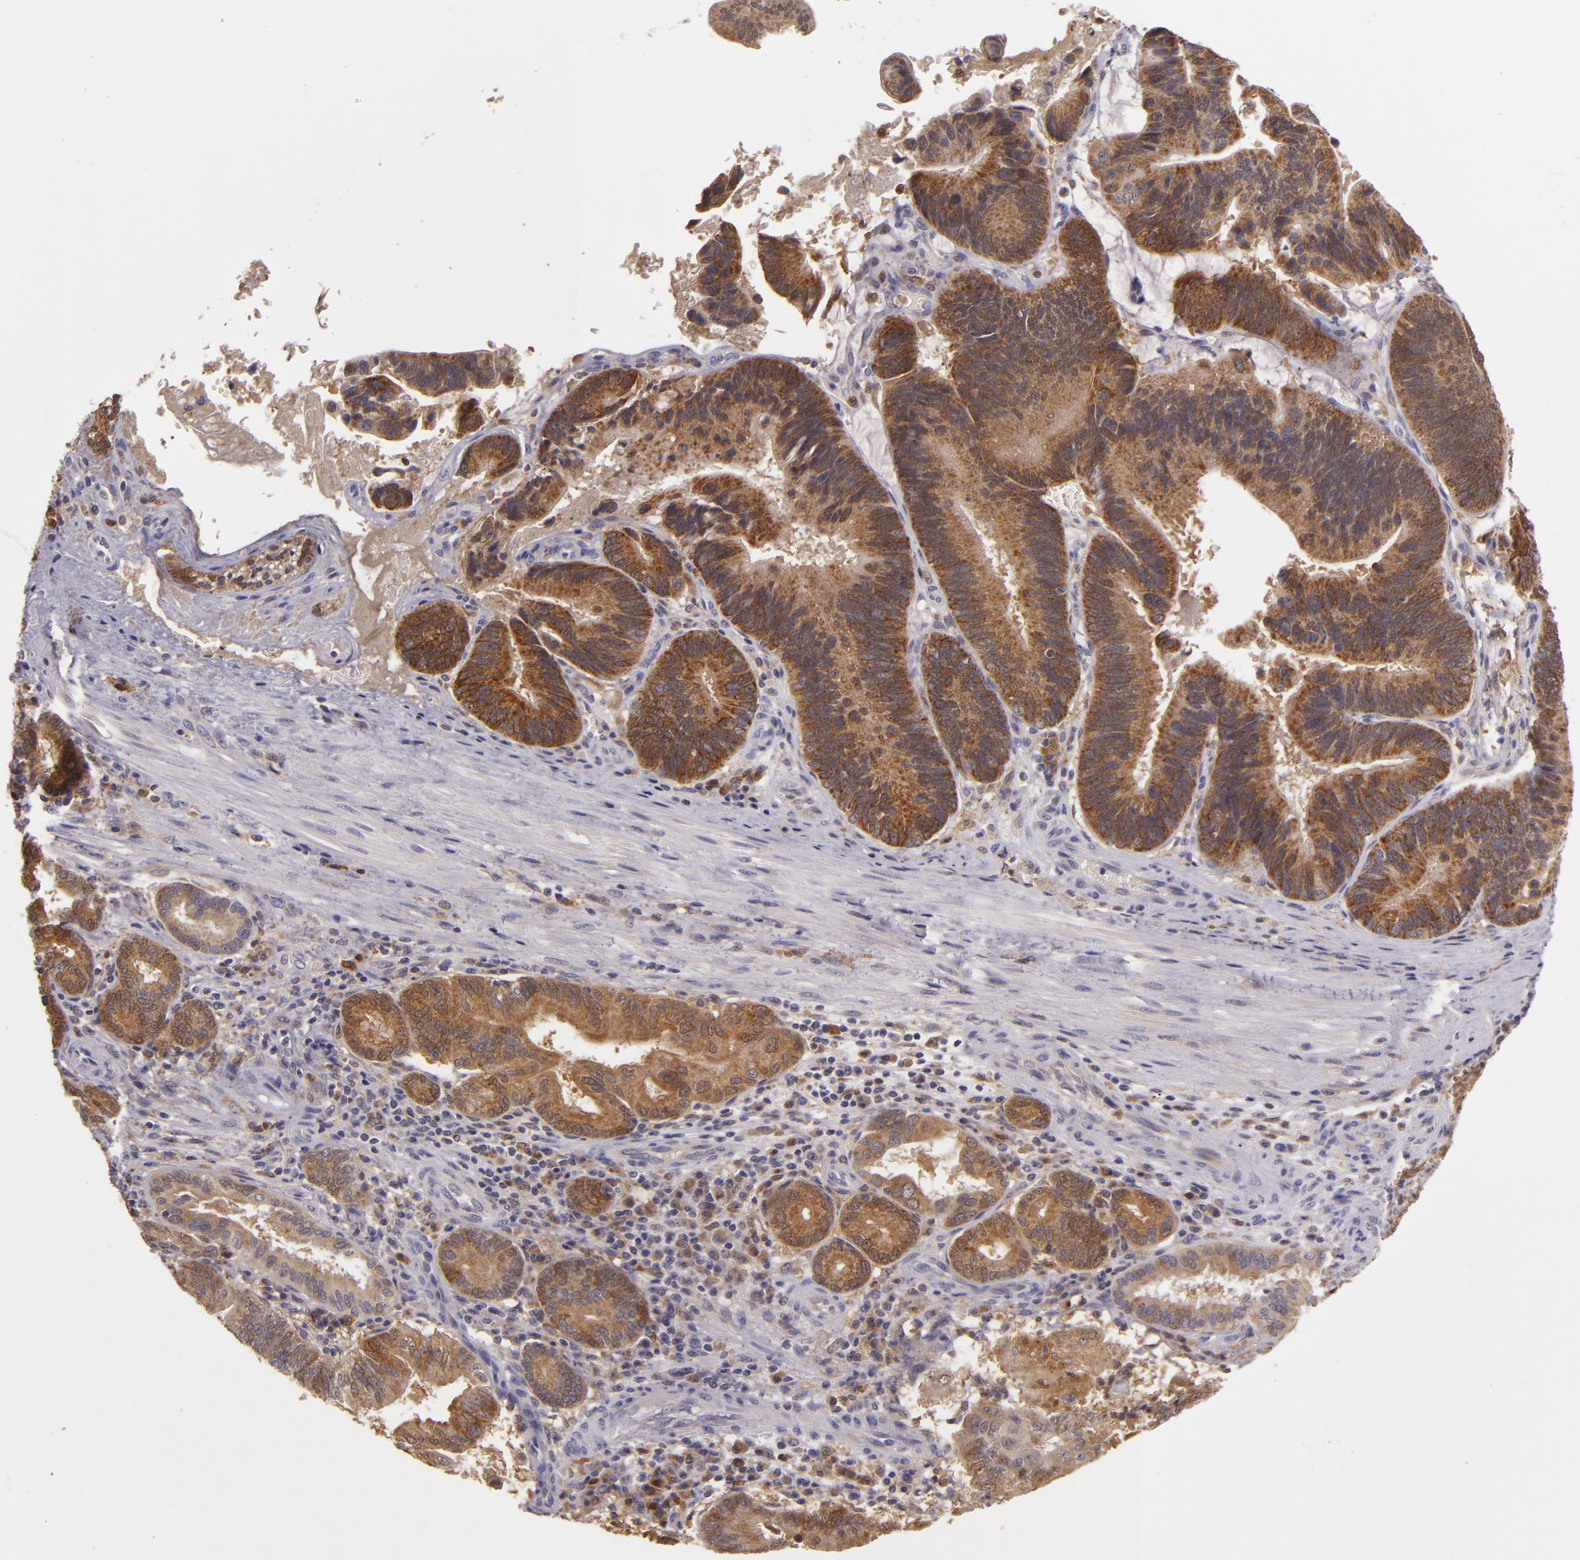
{"staining": {"intensity": "moderate", "quantity": ">75%", "location": "cytoplasmic/membranous"}, "tissue": "pancreatic cancer", "cell_type": "Tumor cells", "image_type": "cancer", "snomed": [{"axis": "morphology", "description": "Adenocarcinoma, NOS"}, {"axis": "topography", "description": "Pancreas"}], "caption": "Immunohistochemistry of human pancreatic adenocarcinoma shows medium levels of moderate cytoplasmic/membranous expression in approximately >75% of tumor cells.", "gene": "FHIT", "patient": {"sex": "male", "age": 82}}